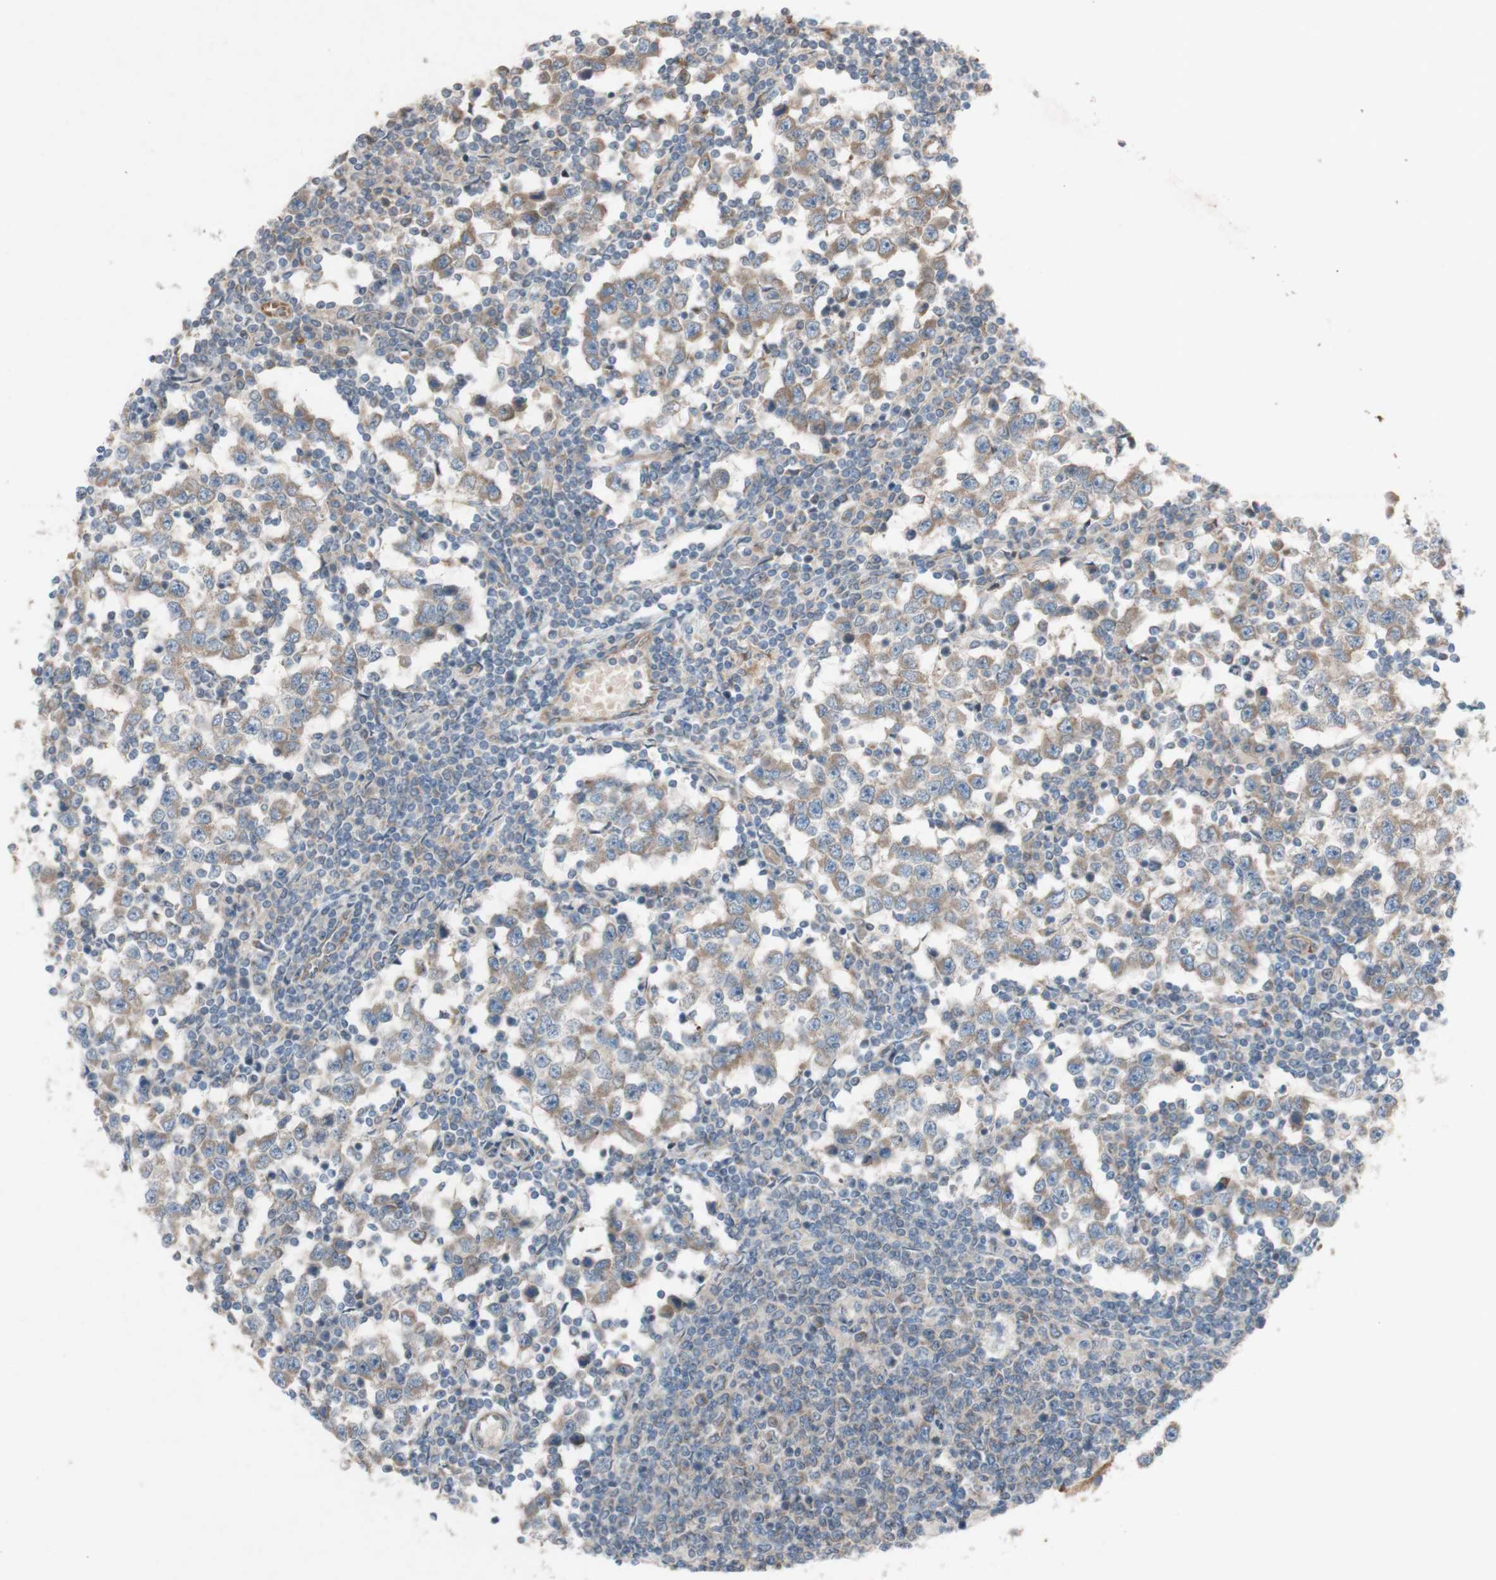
{"staining": {"intensity": "weak", "quantity": ">75%", "location": "cytoplasmic/membranous"}, "tissue": "testis cancer", "cell_type": "Tumor cells", "image_type": "cancer", "snomed": [{"axis": "morphology", "description": "Seminoma, NOS"}, {"axis": "topography", "description": "Testis"}], "caption": "Weak cytoplasmic/membranous protein staining is appreciated in about >75% of tumor cells in testis cancer (seminoma). Nuclei are stained in blue.", "gene": "TST", "patient": {"sex": "male", "age": 65}}